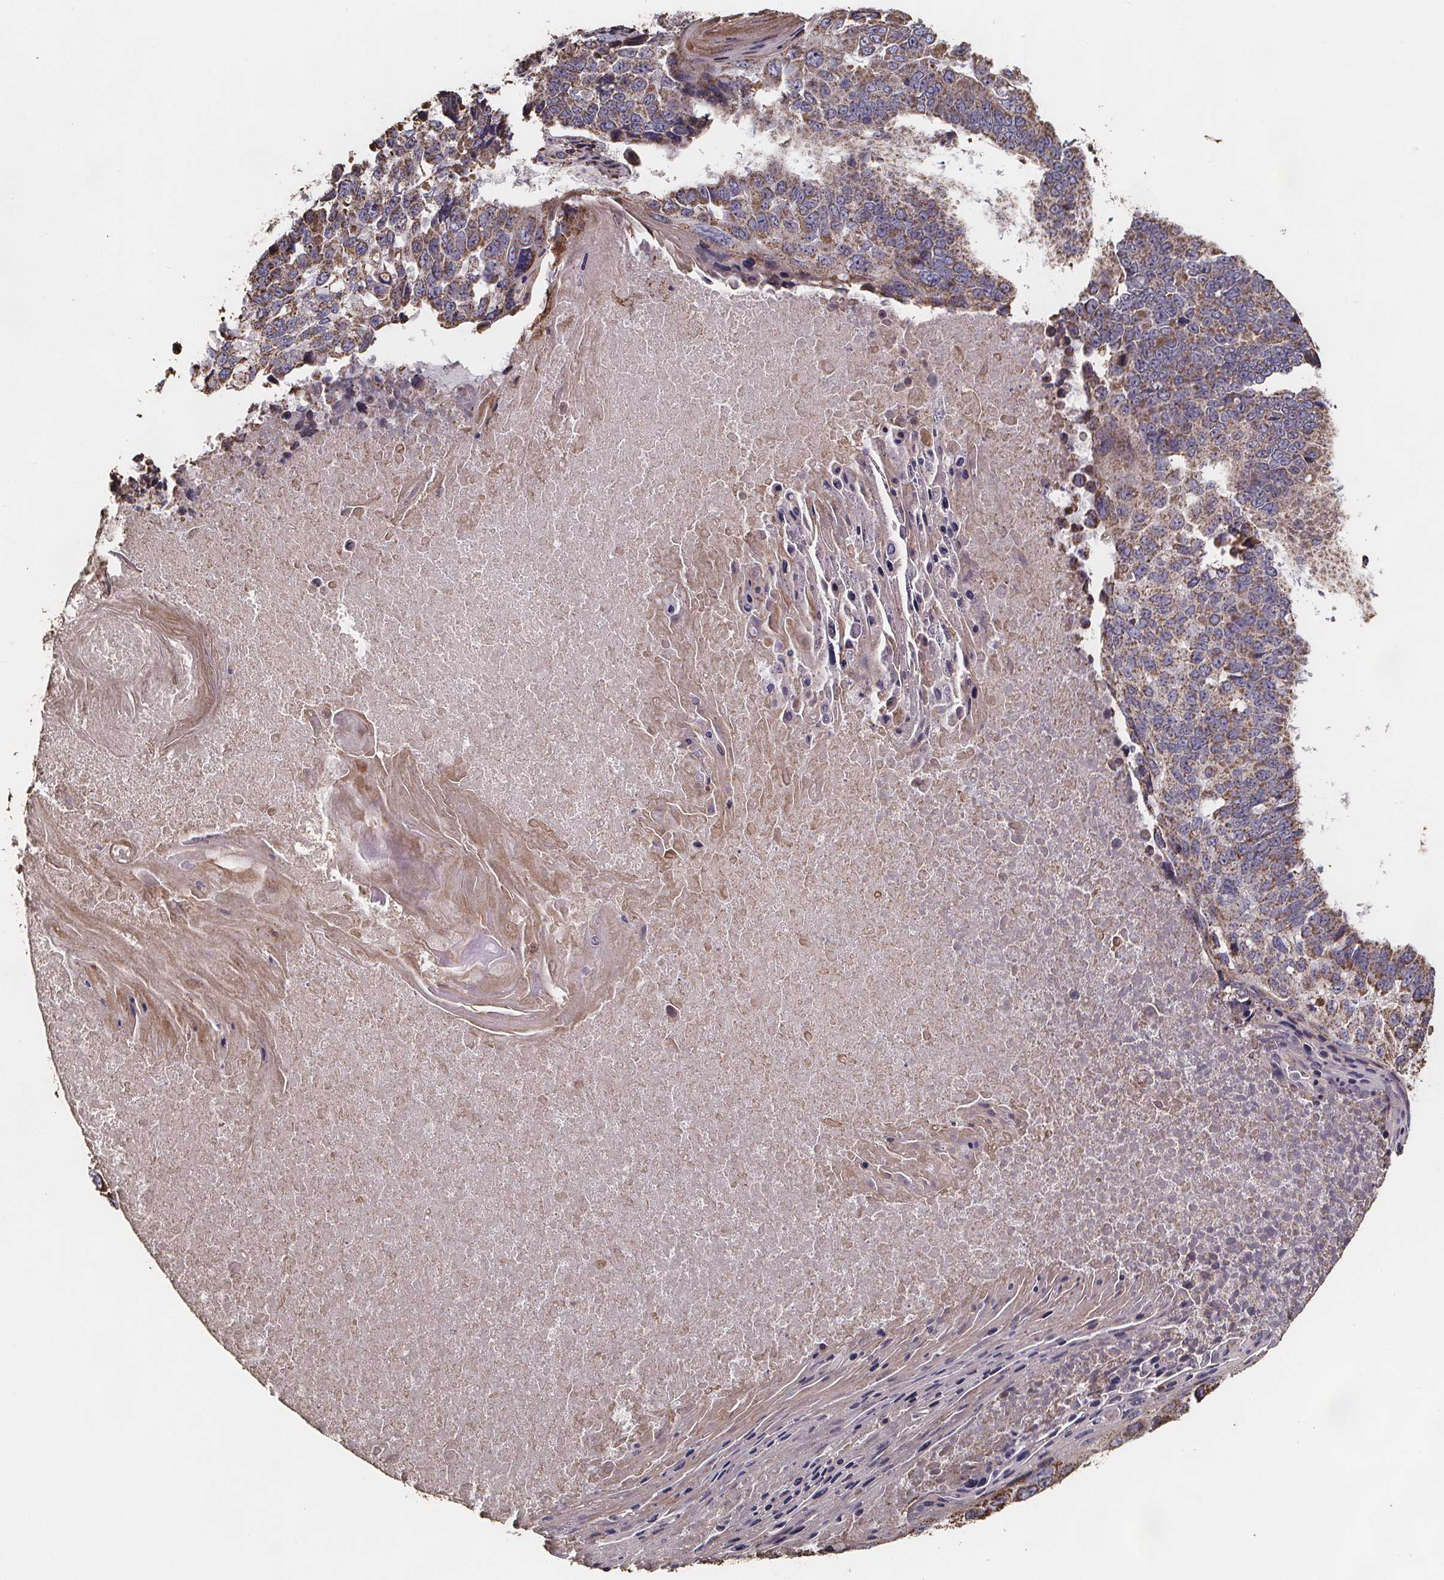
{"staining": {"intensity": "moderate", "quantity": ">75%", "location": "cytoplasmic/membranous"}, "tissue": "lung cancer", "cell_type": "Tumor cells", "image_type": "cancer", "snomed": [{"axis": "morphology", "description": "Squamous cell carcinoma, NOS"}, {"axis": "topography", "description": "Lung"}], "caption": "There is medium levels of moderate cytoplasmic/membranous positivity in tumor cells of squamous cell carcinoma (lung), as demonstrated by immunohistochemical staining (brown color).", "gene": "SLC35D2", "patient": {"sex": "male", "age": 73}}